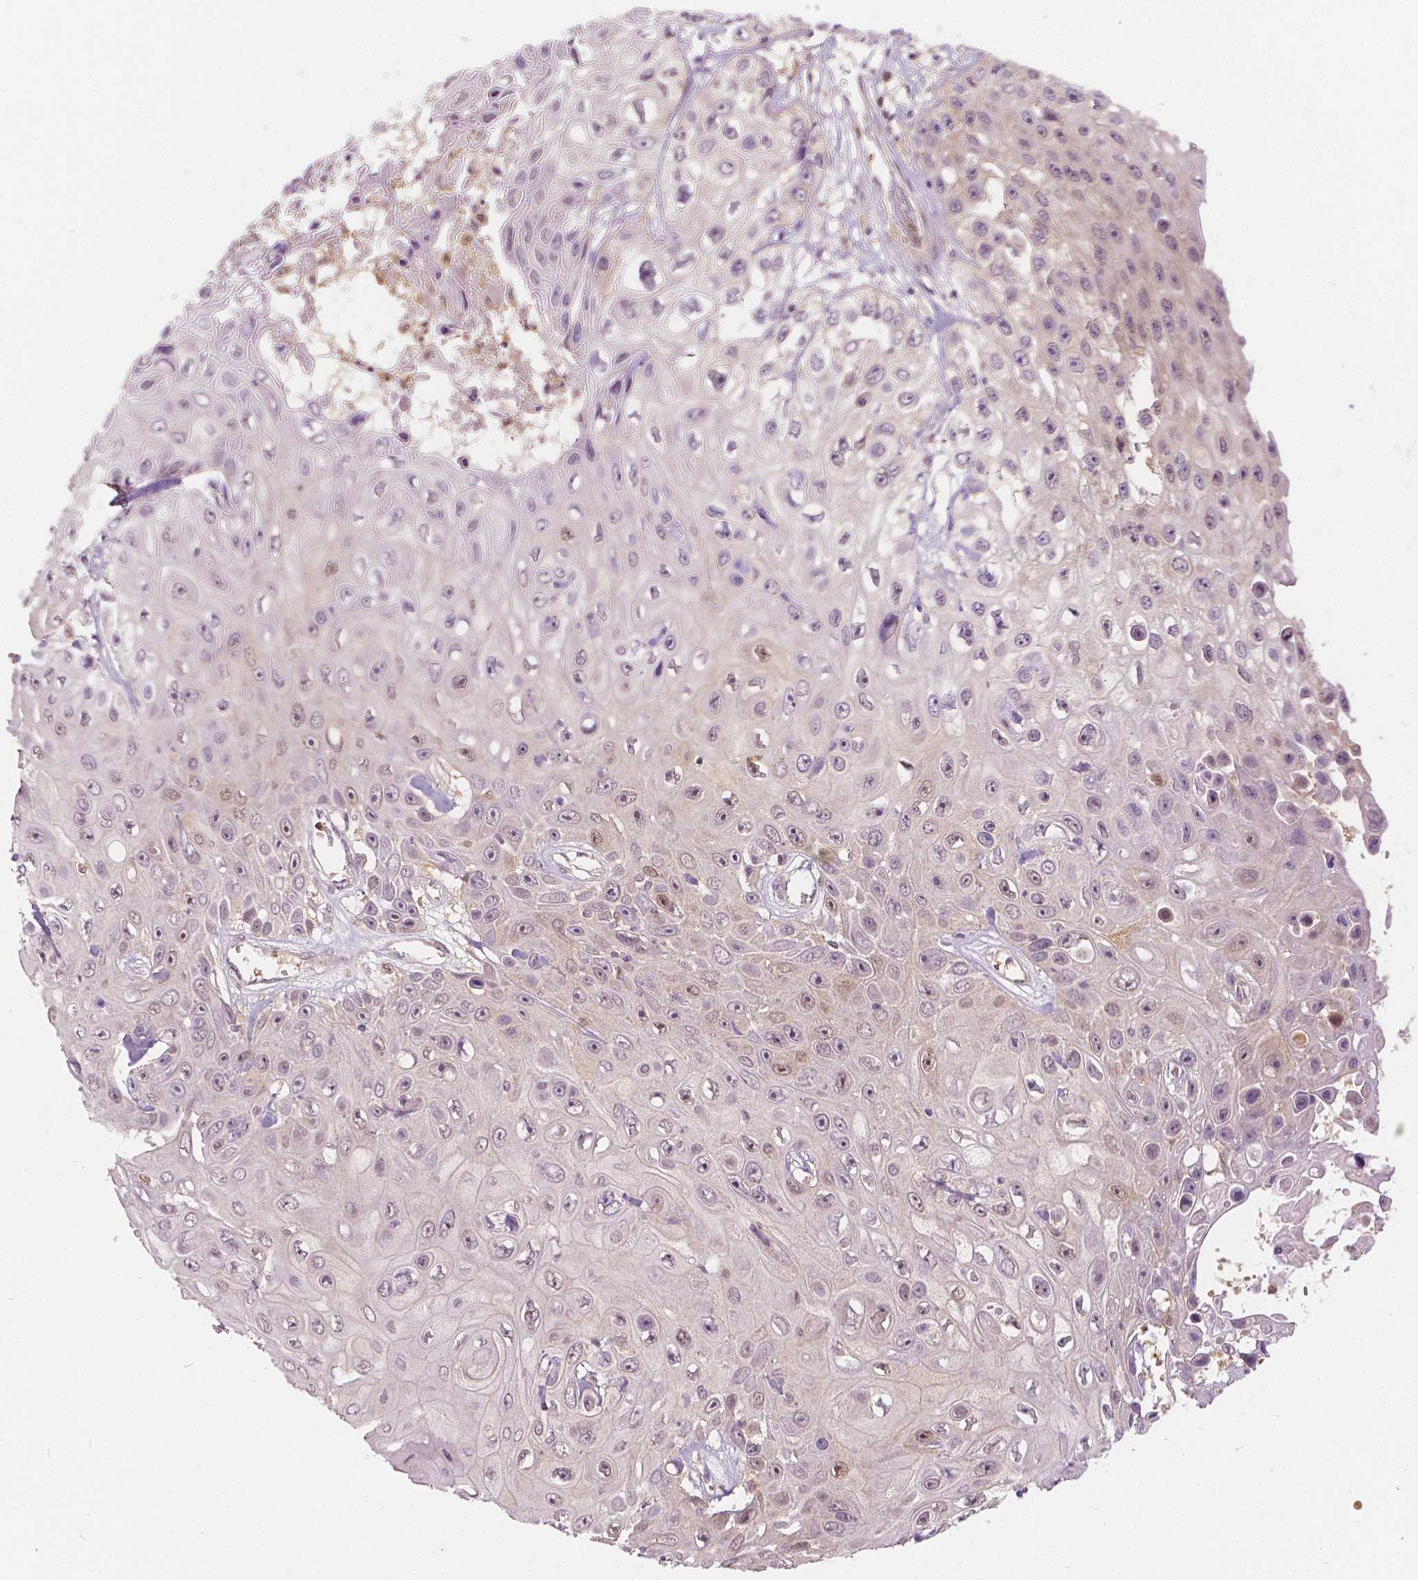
{"staining": {"intensity": "moderate", "quantity": "<25%", "location": "nuclear"}, "tissue": "skin cancer", "cell_type": "Tumor cells", "image_type": "cancer", "snomed": [{"axis": "morphology", "description": "Squamous cell carcinoma, NOS"}, {"axis": "topography", "description": "Skin"}], "caption": "High-magnification brightfield microscopy of skin cancer (squamous cell carcinoma) stained with DAB (3,3'-diaminobenzidine) (brown) and counterstained with hematoxylin (blue). tumor cells exhibit moderate nuclear positivity is appreciated in approximately<25% of cells.", "gene": "NAPRT", "patient": {"sex": "male", "age": 82}}